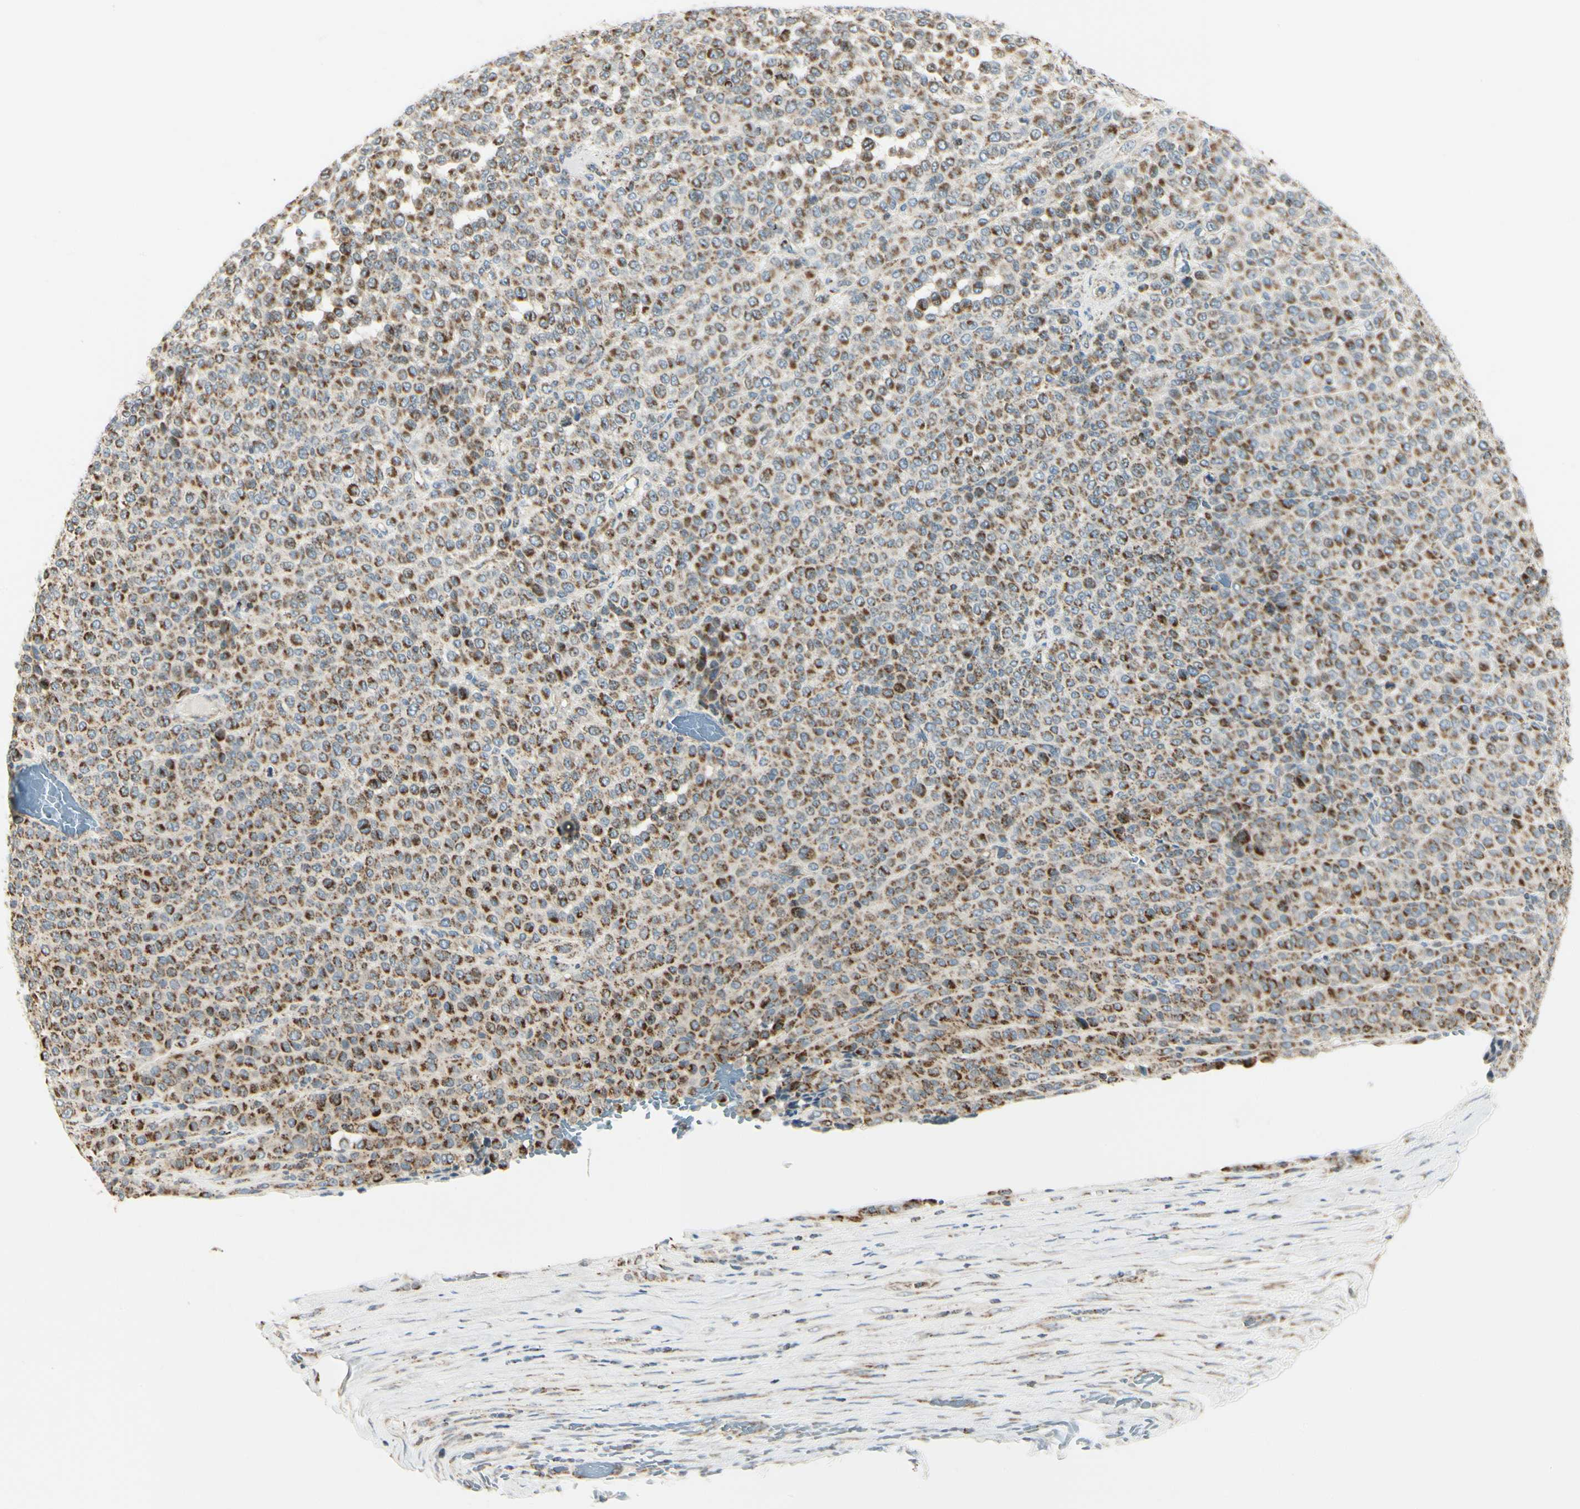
{"staining": {"intensity": "strong", "quantity": ">75%", "location": "cytoplasmic/membranous"}, "tissue": "melanoma", "cell_type": "Tumor cells", "image_type": "cancer", "snomed": [{"axis": "morphology", "description": "Malignant melanoma, Metastatic site"}, {"axis": "topography", "description": "Pancreas"}], "caption": "This photomicrograph demonstrates immunohistochemistry staining of human melanoma, with high strong cytoplasmic/membranous staining in approximately >75% of tumor cells.", "gene": "ANKS6", "patient": {"sex": "female", "age": 30}}